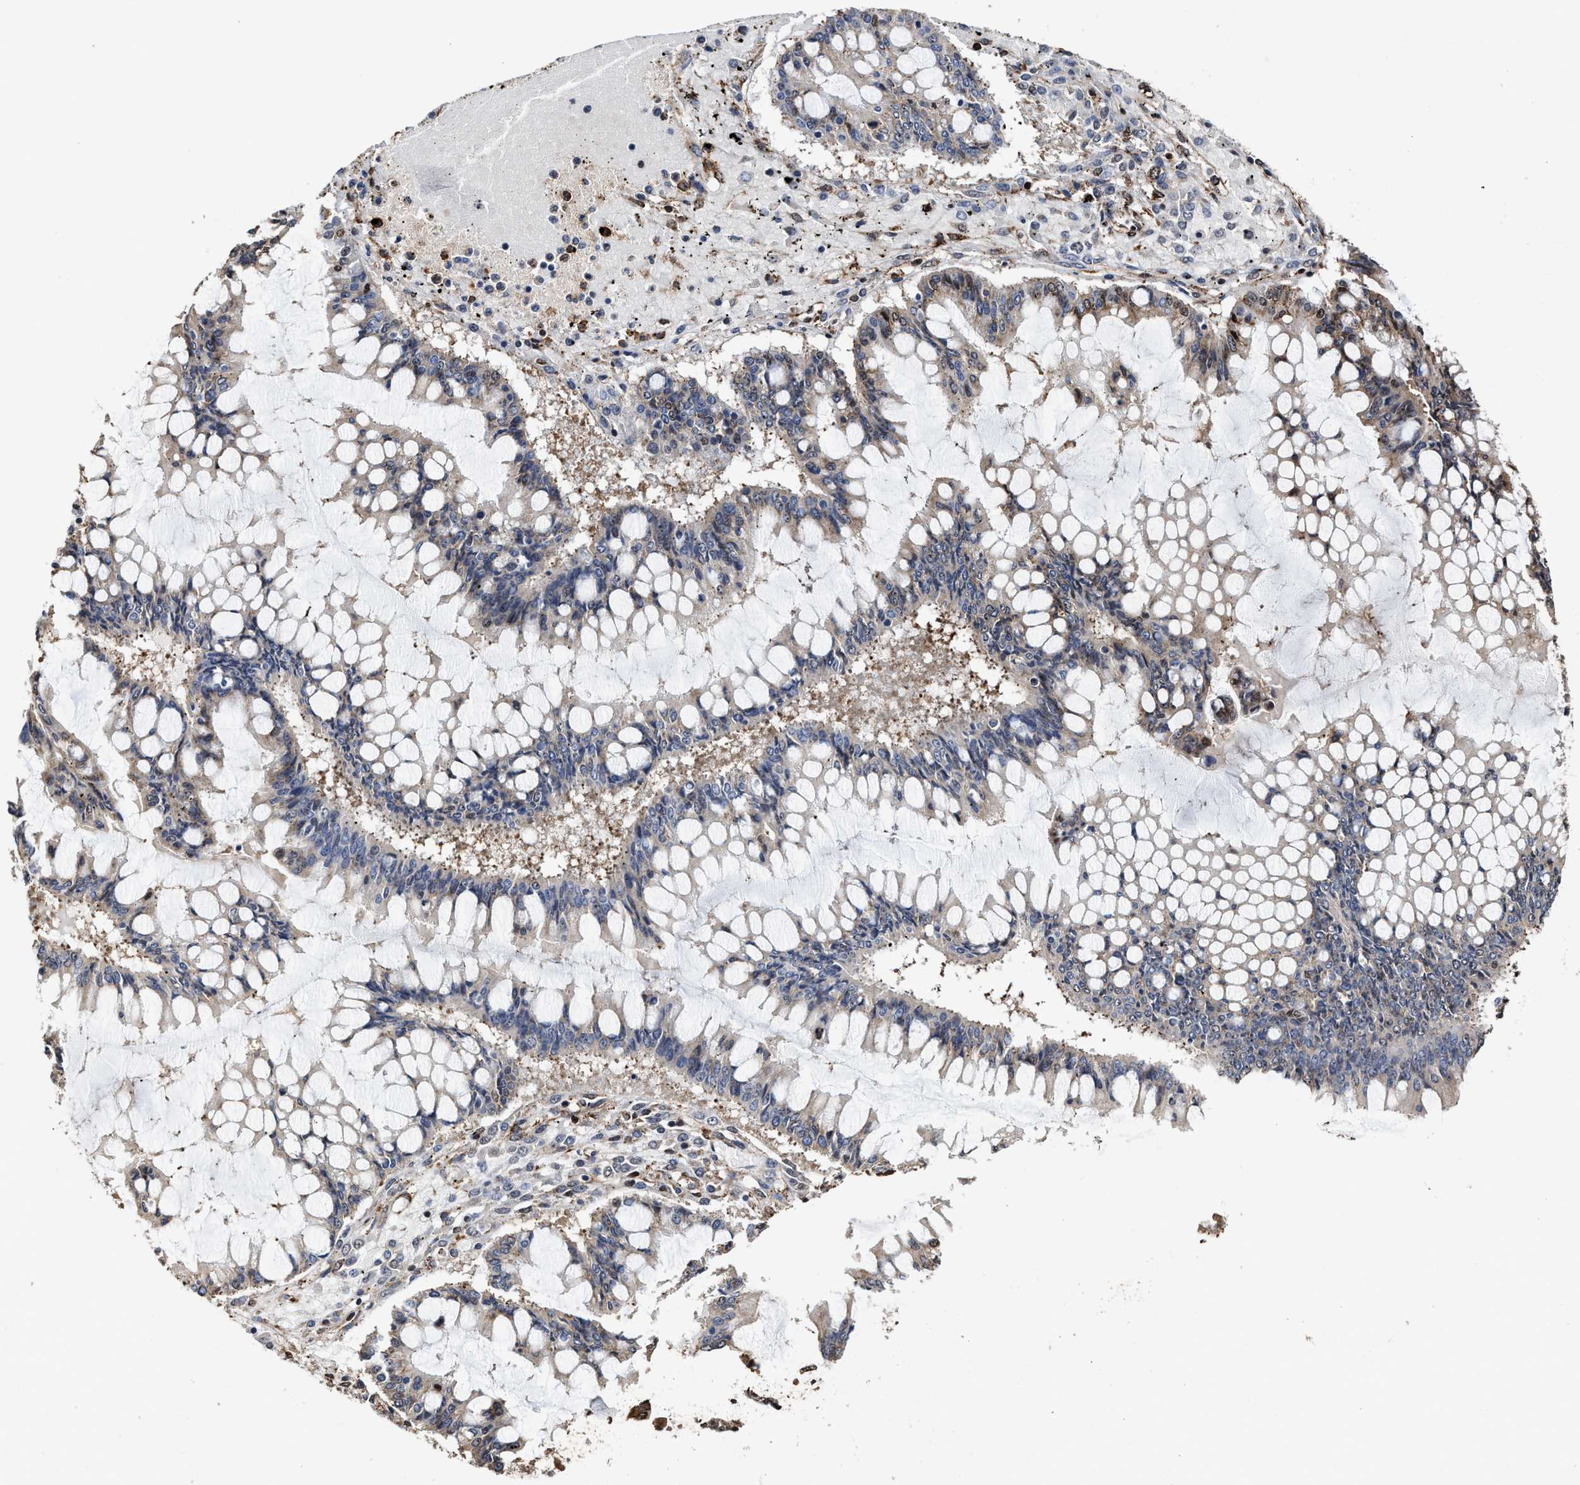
{"staining": {"intensity": "moderate", "quantity": "<25%", "location": "cytoplasmic/membranous,nuclear"}, "tissue": "ovarian cancer", "cell_type": "Tumor cells", "image_type": "cancer", "snomed": [{"axis": "morphology", "description": "Cystadenocarcinoma, mucinous, NOS"}, {"axis": "topography", "description": "Ovary"}], "caption": "Mucinous cystadenocarcinoma (ovarian) stained for a protein (brown) demonstrates moderate cytoplasmic/membranous and nuclear positive positivity in approximately <25% of tumor cells.", "gene": "SEPTIN2", "patient": {"sex": "female", "age": 73}}